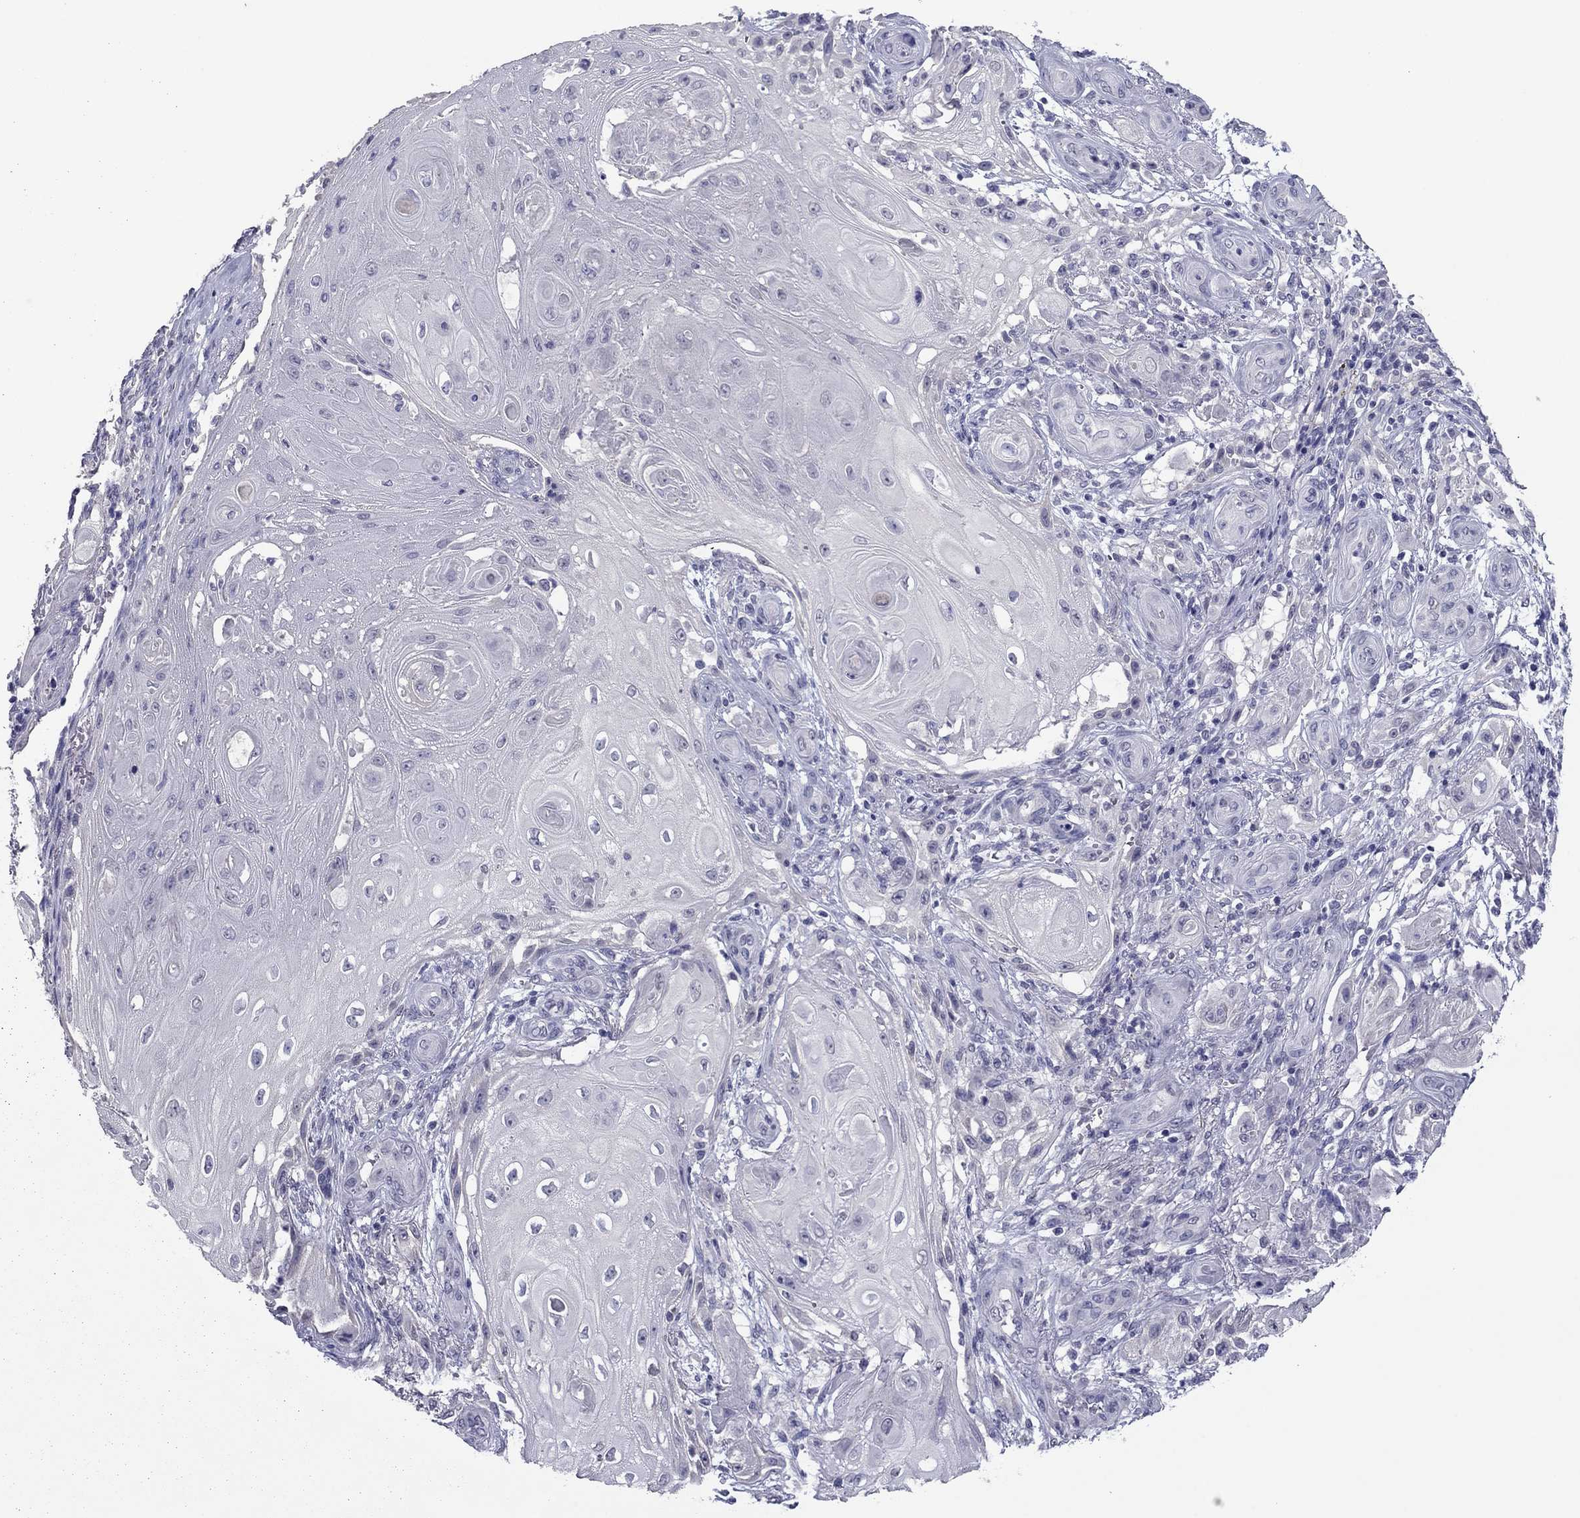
{"staining": {"intensity": "negative", "quantity": "none", "location": "none"}, "tissue": "skin cancer", "cell_type": "Tumor cells", "image_type": "cancer", "snomed": [{"axis": "morphology", "description": "Squamous cell carcinoma, NOS"}, {"axis": "topography", "description": "Skin"}], "caption": "Immunohistochemistry (IHC) histopathology image of human skin cancer (squamous cell carcinoma) stained for a protein (brown), which reveals no positivity in tumor cells.", "gene": "HAO1", "patient": {"sex": "male", "age": 62}}